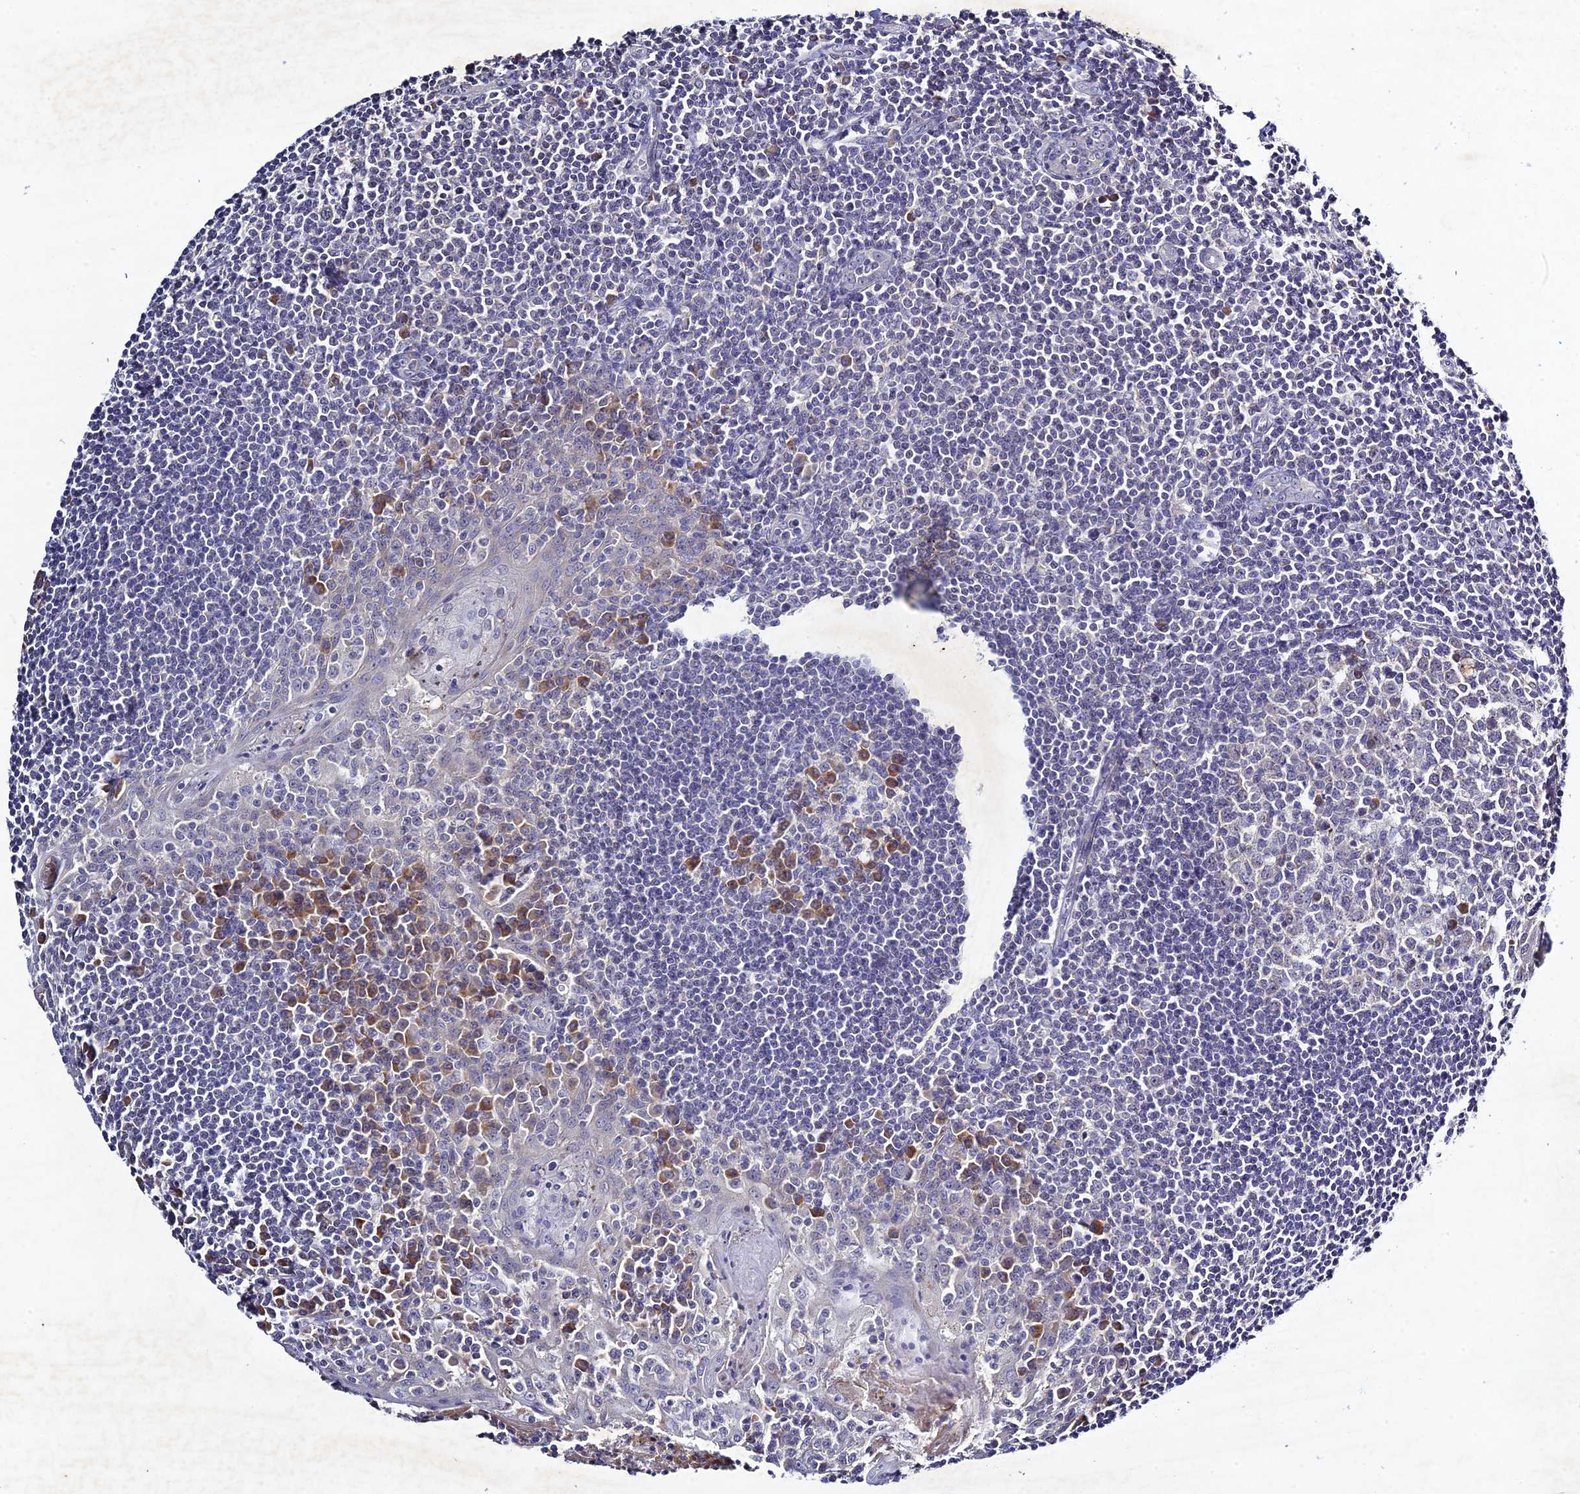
{"staining": {"intensity": "moderate", "quantity": "<25%", "location": "cytoplasmic/membranous"}, "tissue": "tonsil", "cell_type": "Germinal center cells", "image_type": "normal", "snomed": [{"axis": "morphology", "description": "Normal tissue, NOS"}, {"axis": "topography", "description": "Tonsil"}], "caption": "Brown immunohistochemical staining in benign human tonsil reveals moderate cytoplasmic/membranous expression in about <25% of germinal center cells. The protein is shown in brown color, while the nuclei are stained blue.", "gene": "CHST5", "patient": {"sex": "male", "age": 27}}